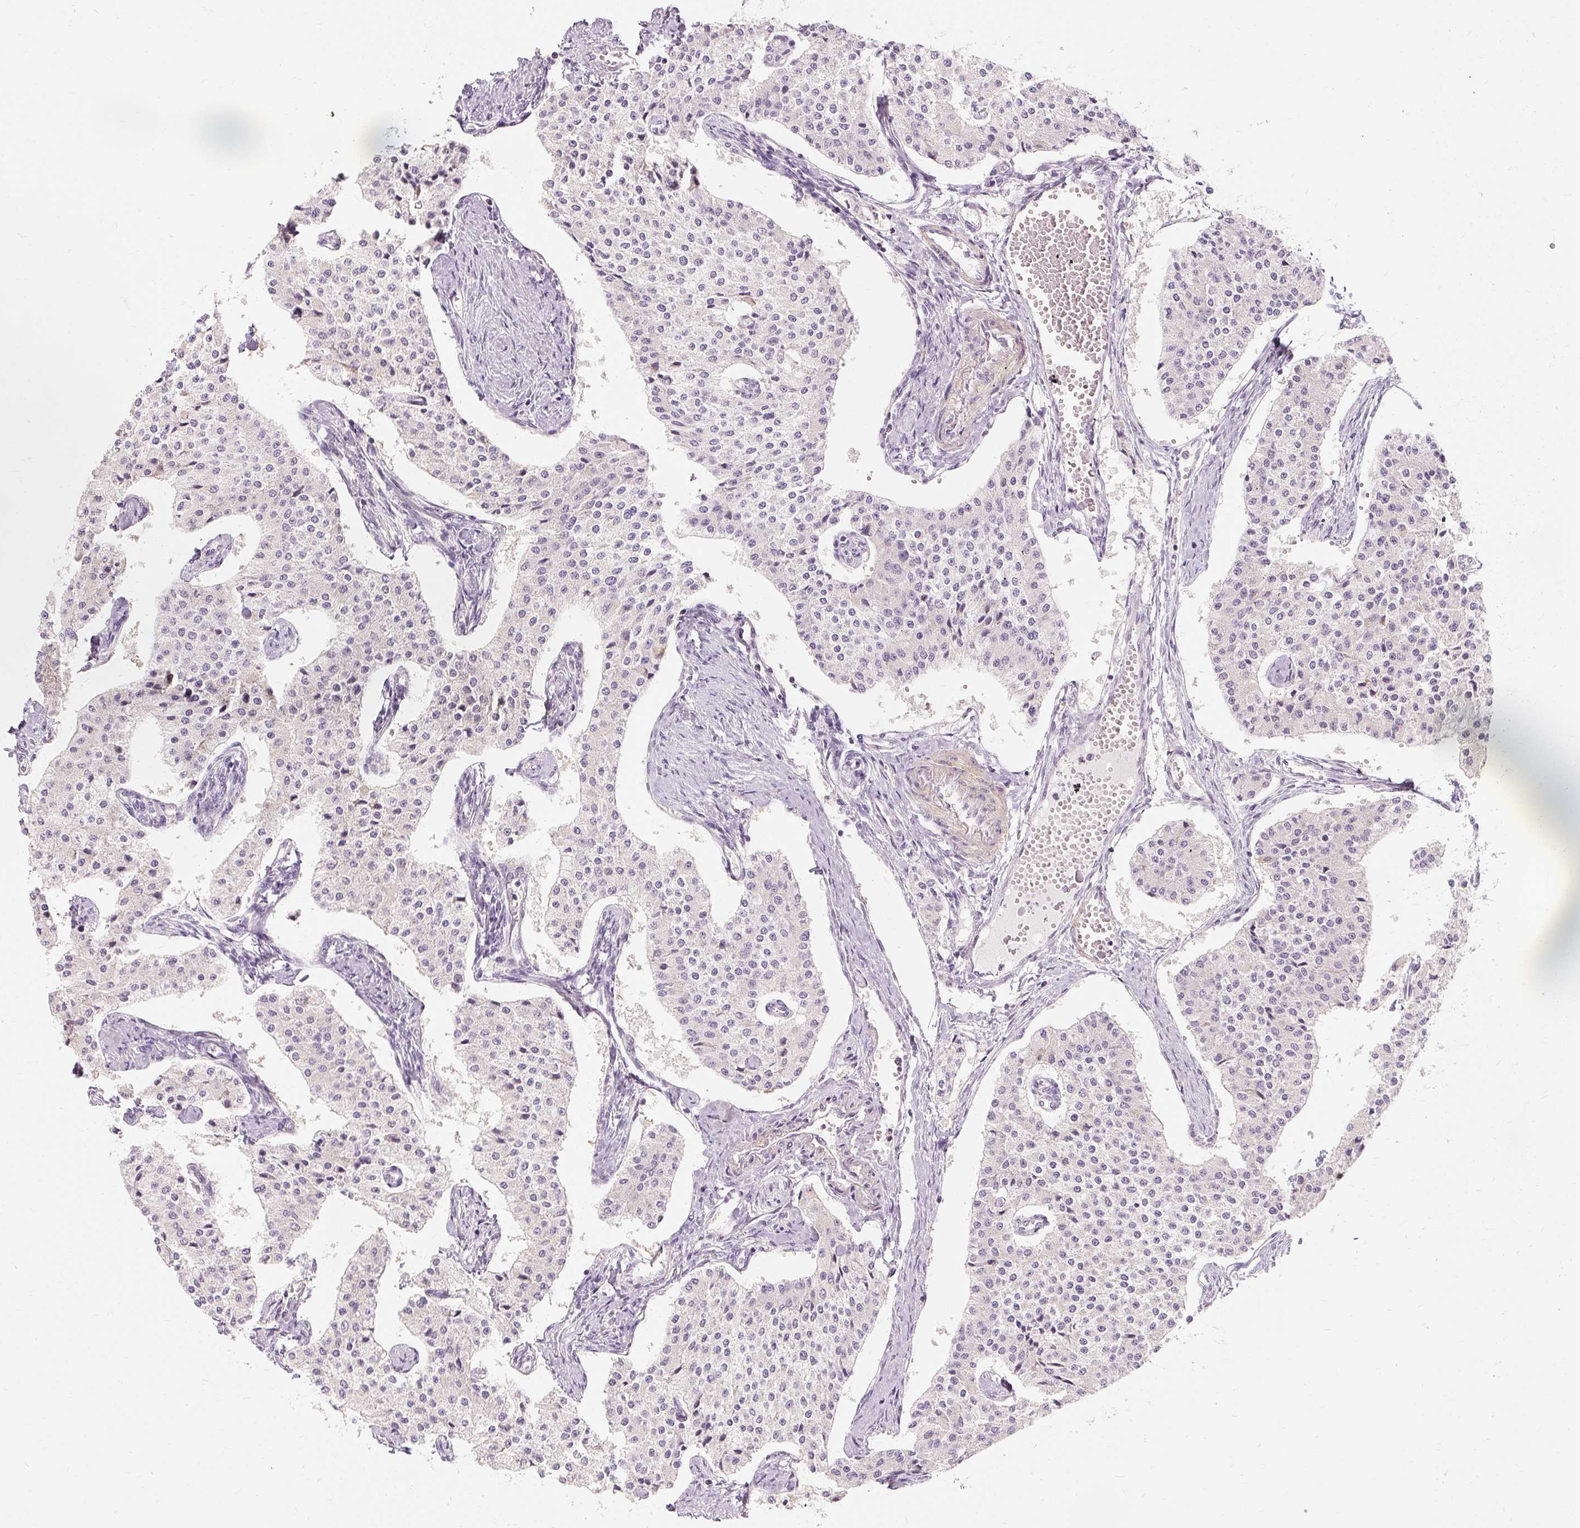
{"staining": {"intensity": "negative", "quantity": "none", "location": "none"}, "tissue": "carcinoid", "cell_type": "Tumor cells", "image_type": "cancer", "snomed": [{"axis": "morphology", "description": "Carcinoid, malignant, NOS"}, {"axis": "topography", "description": "Colon"}], "caption": "Tumor cells are negative for protein expression in human malignant carcinoid.", "gene": "CAPN3", "patient": {"sex": "female", "age": 52}}